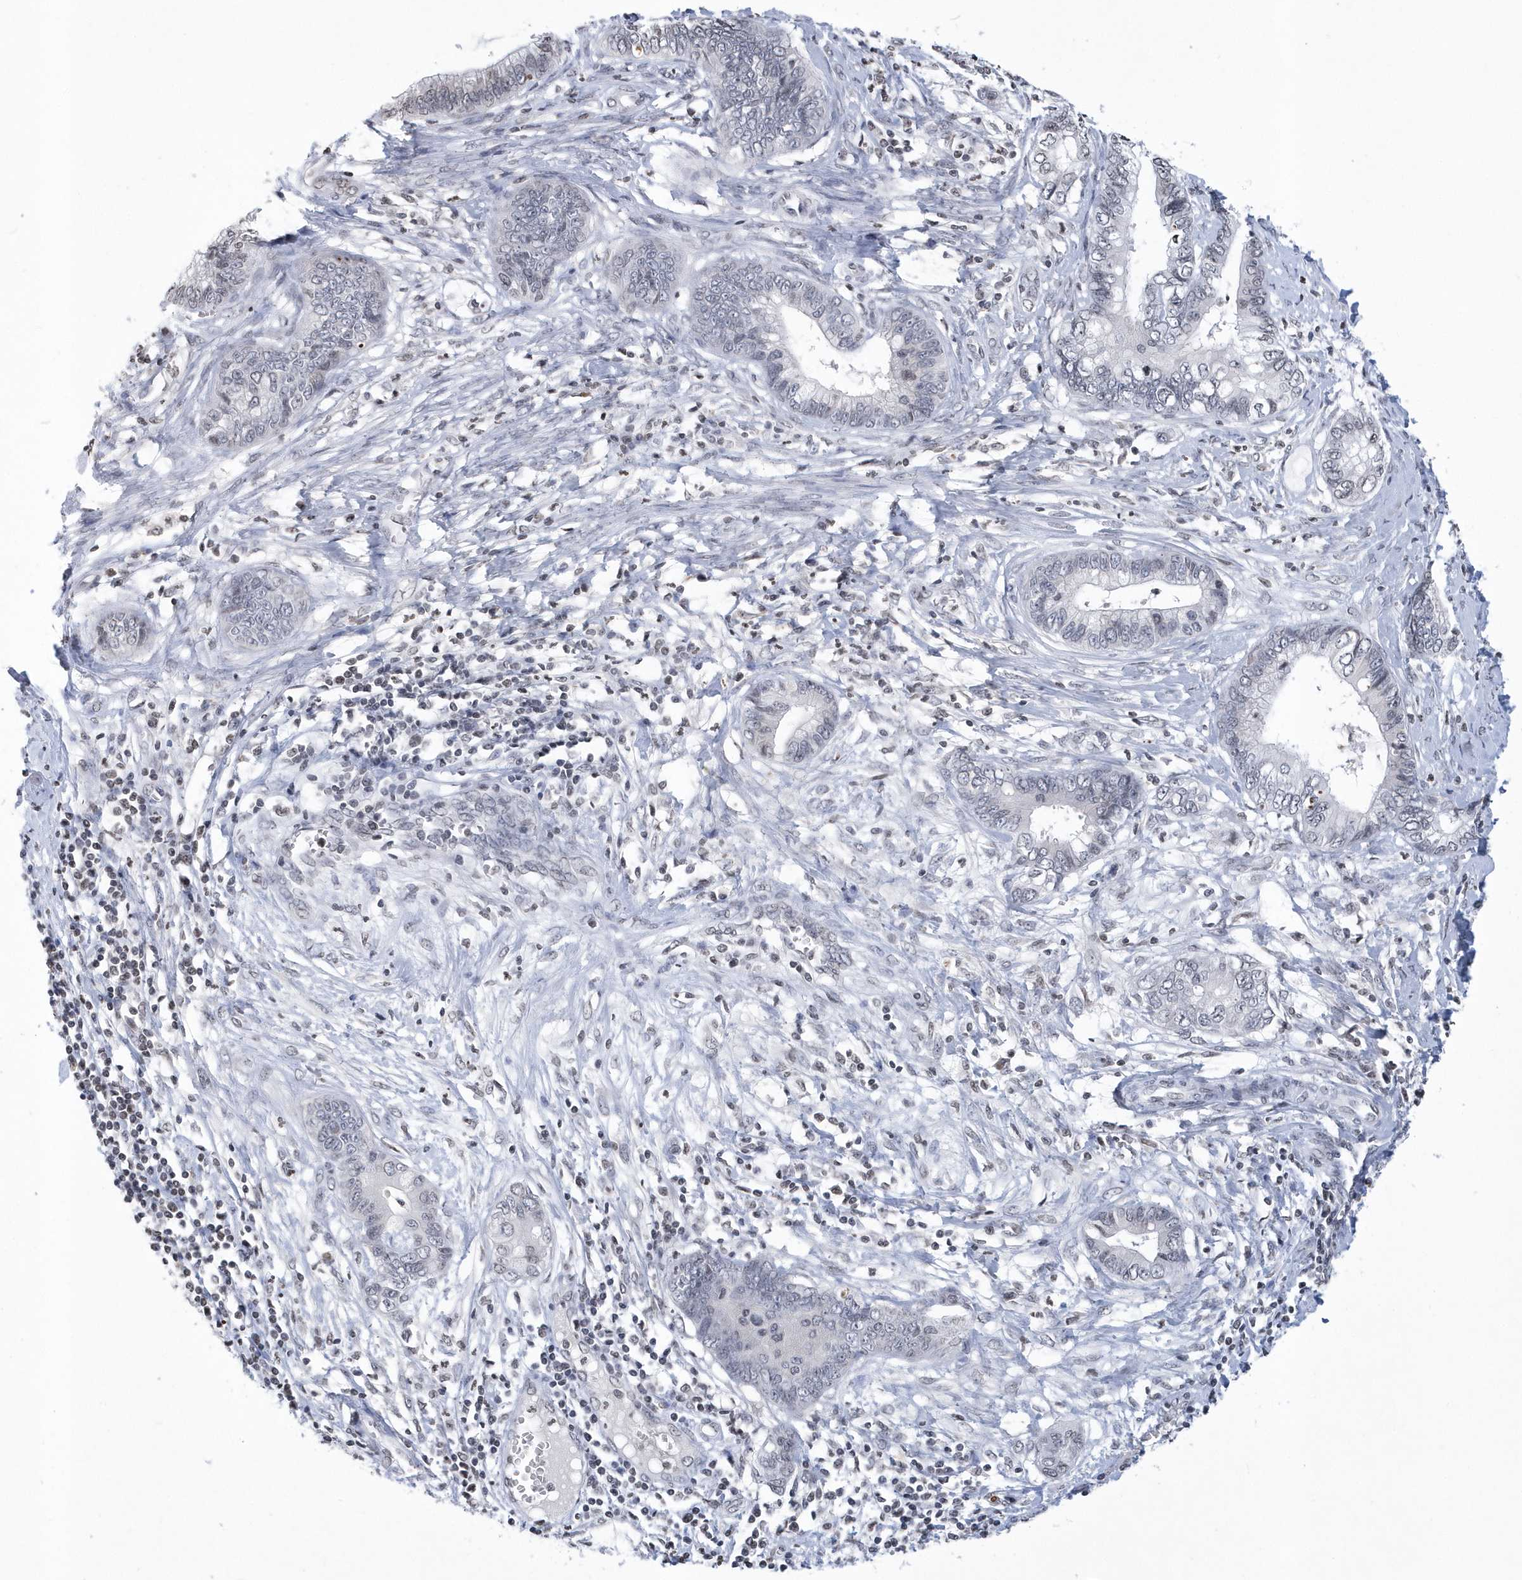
{"staining": {"intensity": "negative", "quantity": "none", "location": "none"}, "tissue": "cervical cancer", "cell_type": "Tumor cells", "image_type": "cancer", "snomed": [{"axis": "morphology", "description": "Adenocarcinoma, NOS"}, {"axis": "topography", "description": "Cervix"}], "caption": "The image reveals no significant staining in tumor cells of cervical cancer (adenocarcinoma).", "gene": "VWA5B2", "patient": {"sex": "female", "age": 44}}